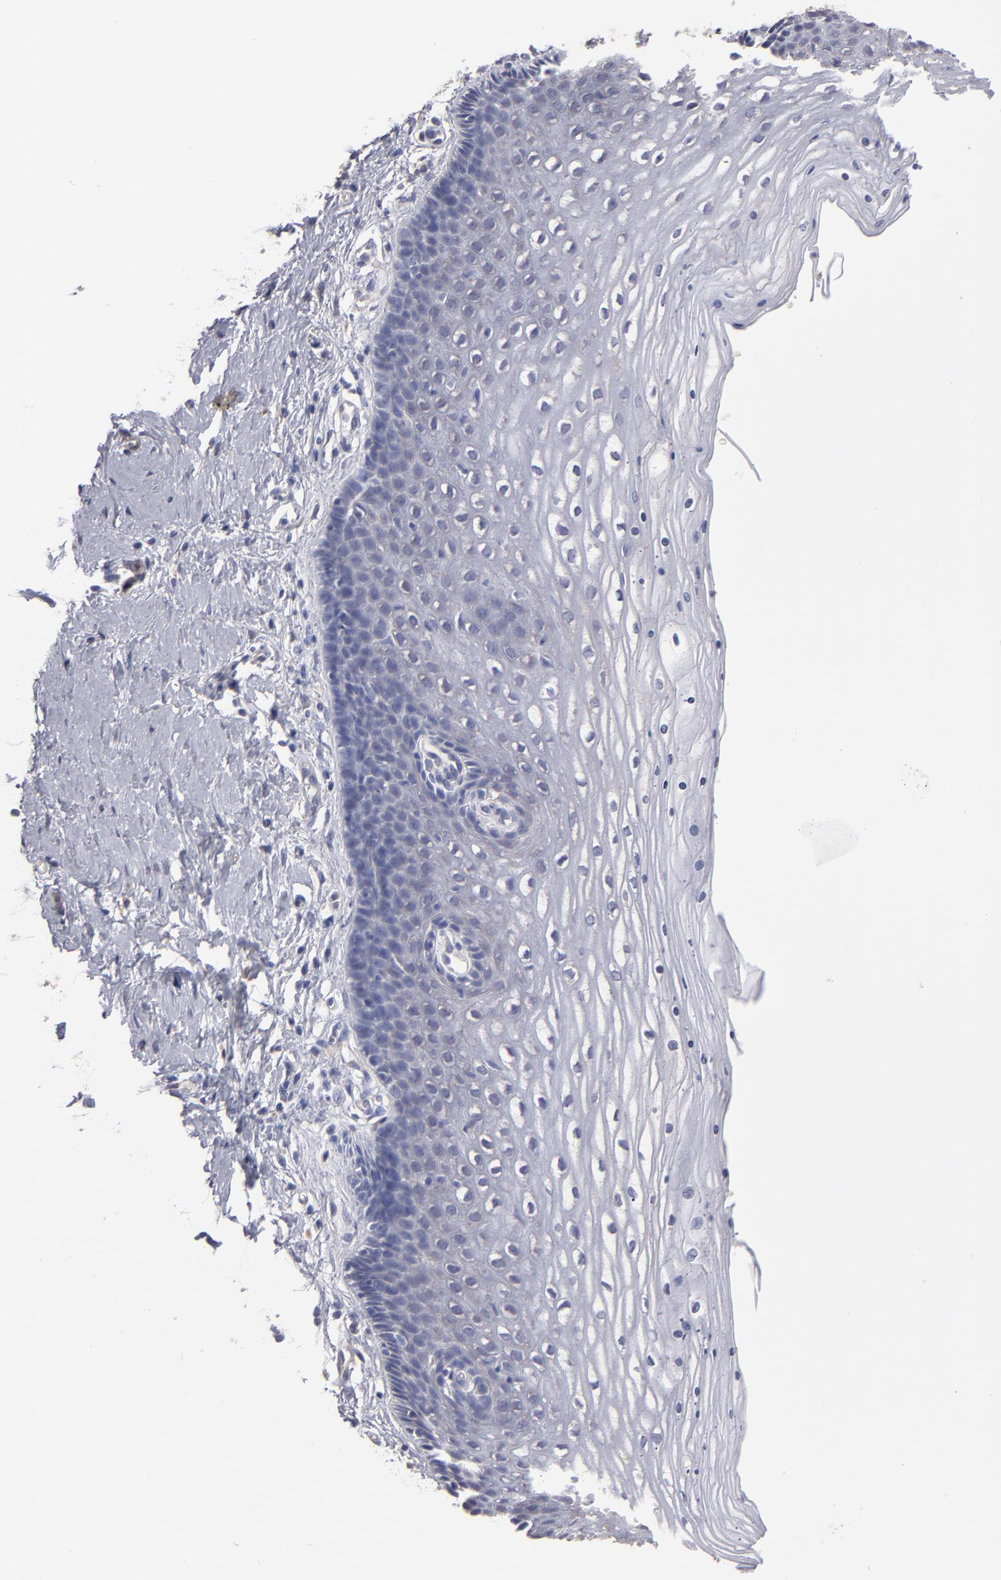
{"staining": {"intensity": "negative", "quantity": "none", "location": "none"}, "tissue": "cervix", "cell_type": "Glandular cells", "image_type": "normal", "snomed": [{"axis": "morphology", "description": "Normal tissue, NOS"}, {"axis": "topography", "description": "Cervix"}], "caption": "DAB immunohistochemical staining of unremarkable human cervix reveals no significant positivity in glandular cells. (Stains: DAB (3,3'-diaminobenzidine) IHC with hematoxylin counter stain, Microscopy: brightfield microscopy at high magnification).", "gene": "SLMAP", "patient": {"sex": "female", "age": 39}}